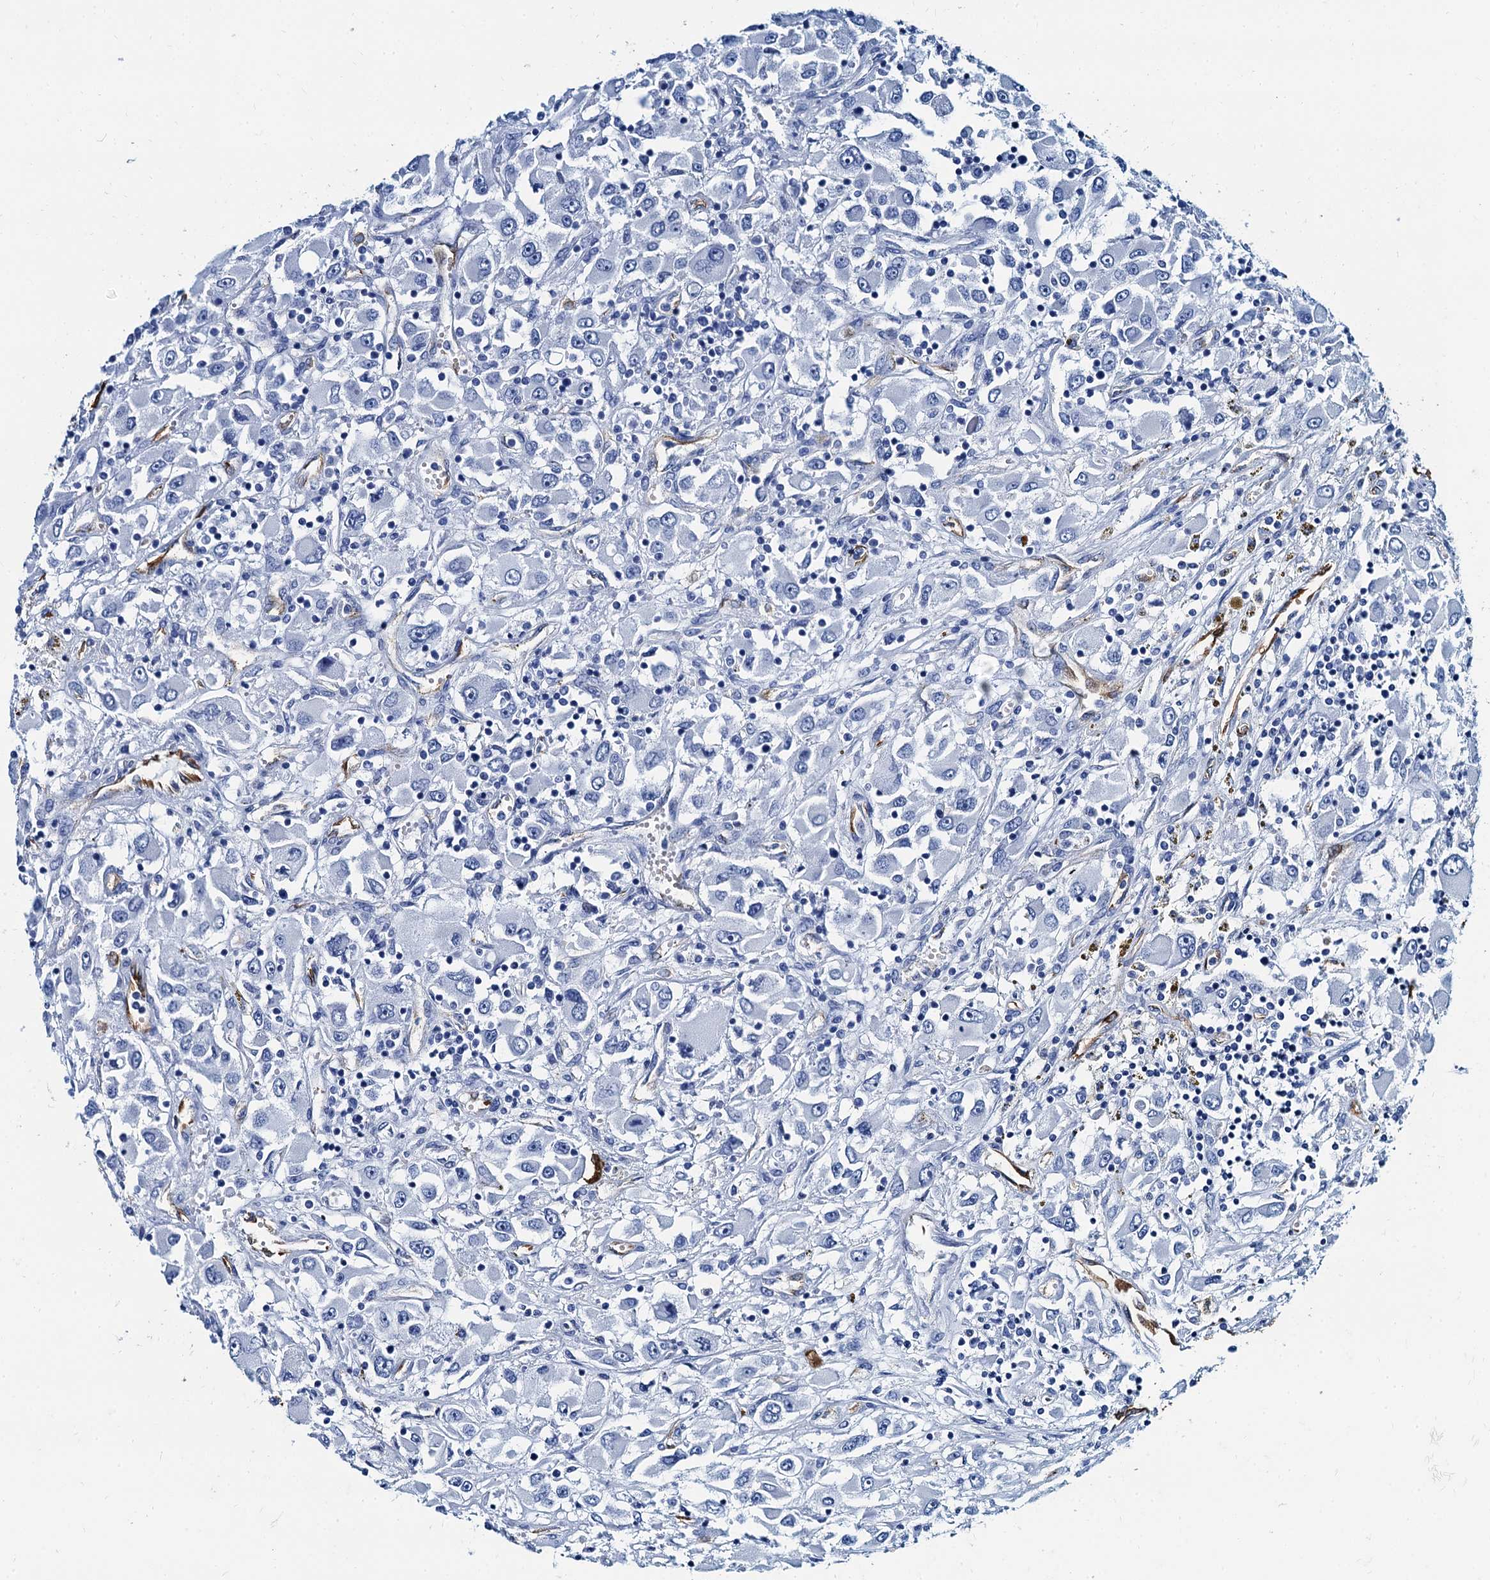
{"staining": {"intensity": "negative", "quantity": "none", "location": "none"}, "tissue": "renal cancer", "cell_type": "Tumor cells", "image_type": "cancer", "snomed": [{"axis": "morphology", "description": "Adenocarcinoma, NOS"}, {"axis": "topography", "description": "Kidney"}], "caption": "Image shows no significant protein positivity in tumor cells of renal adenocarcinoma.", "gene": "CAVIN2", "patient": {"sex": "female", "age": 52}}